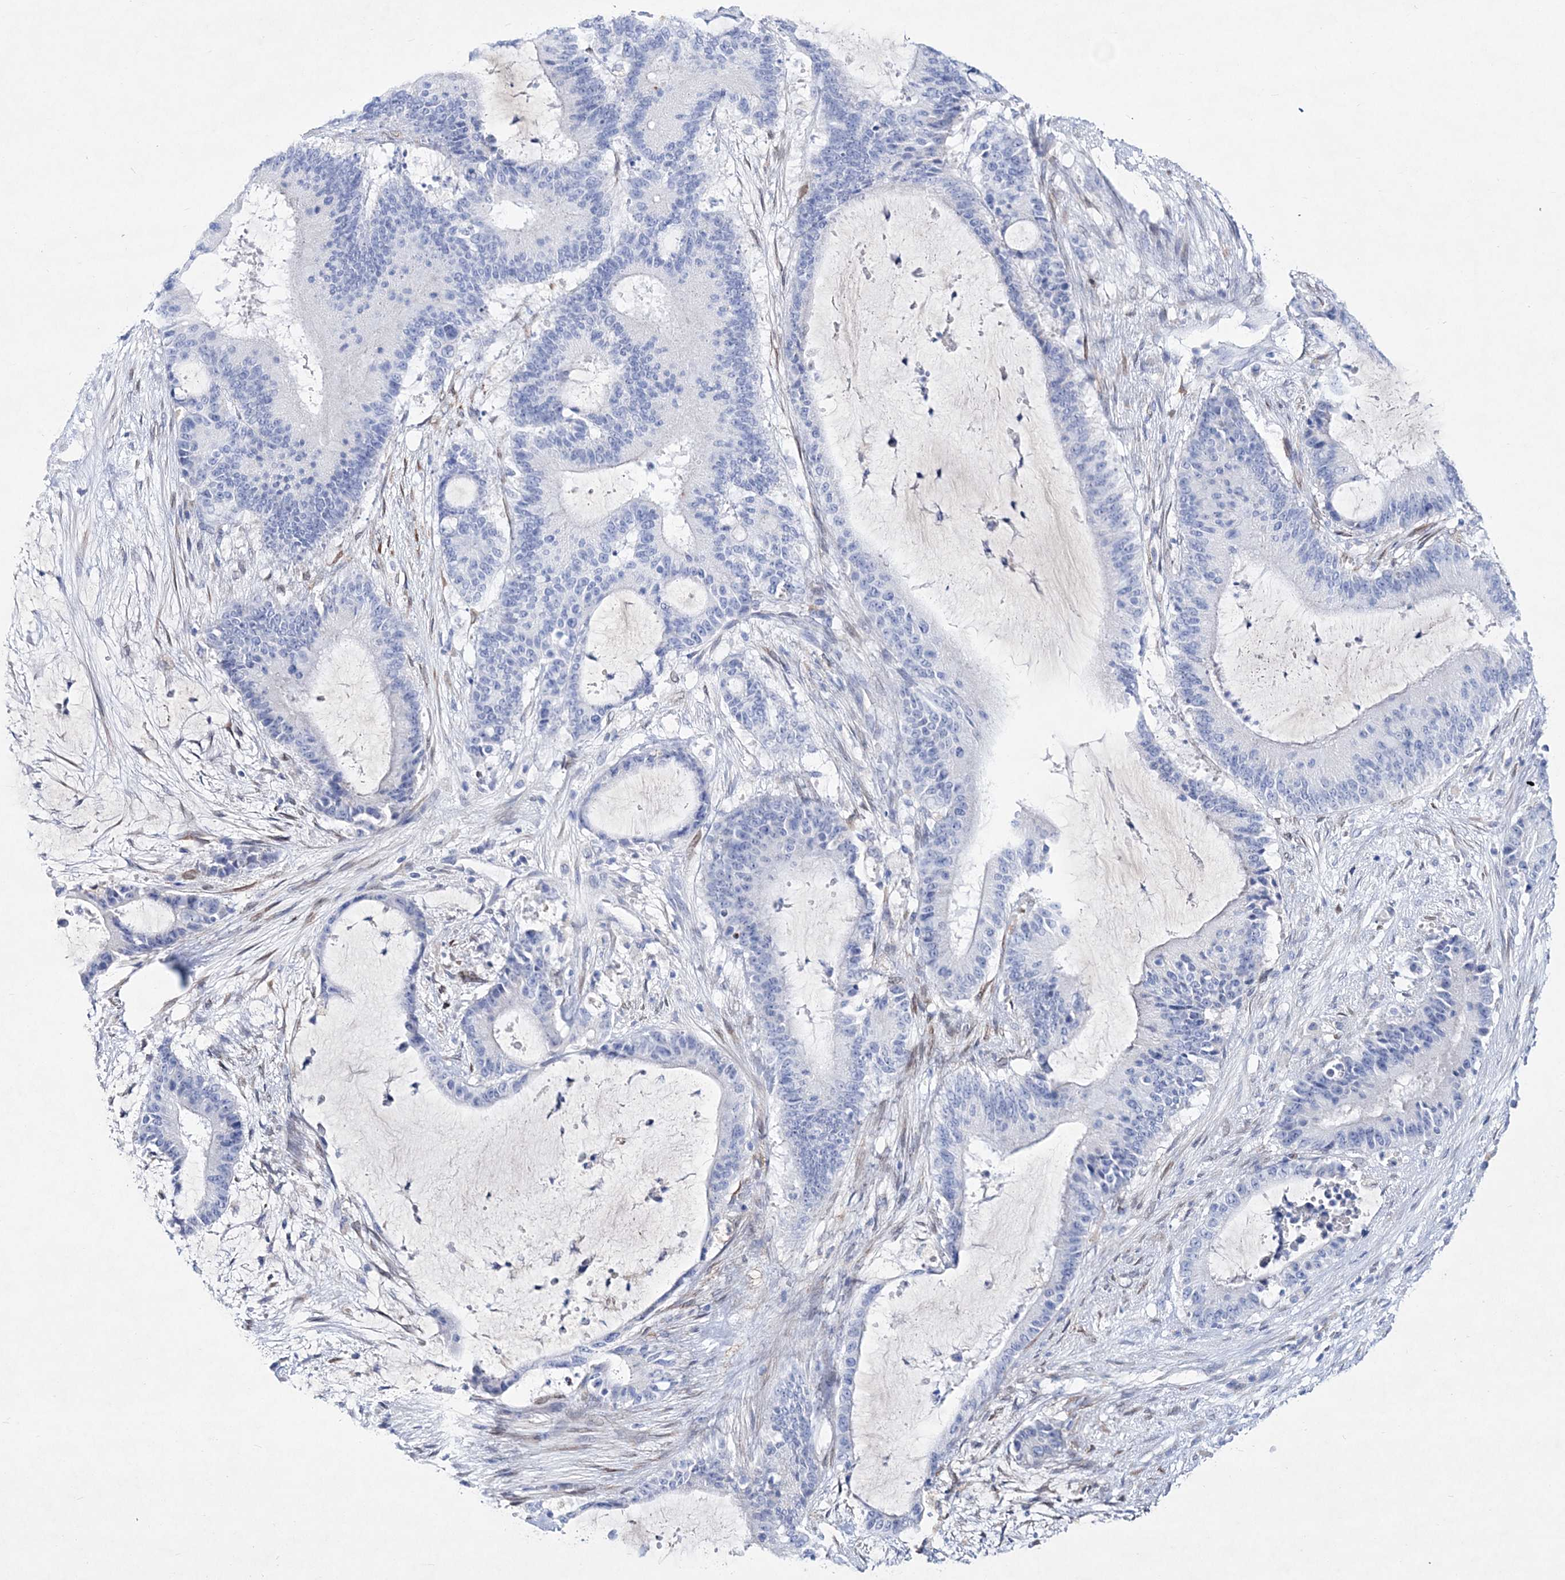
{"staining": {"intensity": "negative", "quantity": "none", "location": "none"}, "tissue": "liver cancer", "cell_type": "Tumor cells", "image_type": "cancer", "snomed": [{"axis": "morphology", "description": "Normal tissue, NOS"}, {"axis": "morphology", "description": "Cholangiocarcinoma"}, {"axis": "topography", "description": "Liver"}, {"axis": "topography", "description": "Peripheral nerve tissue"}], "caption": "Tumor cells are negative for protein expression in human liver cholangiocarcinoma.", "gene": "SPINK7", "patient": {"sex": "female", "age": 73}}